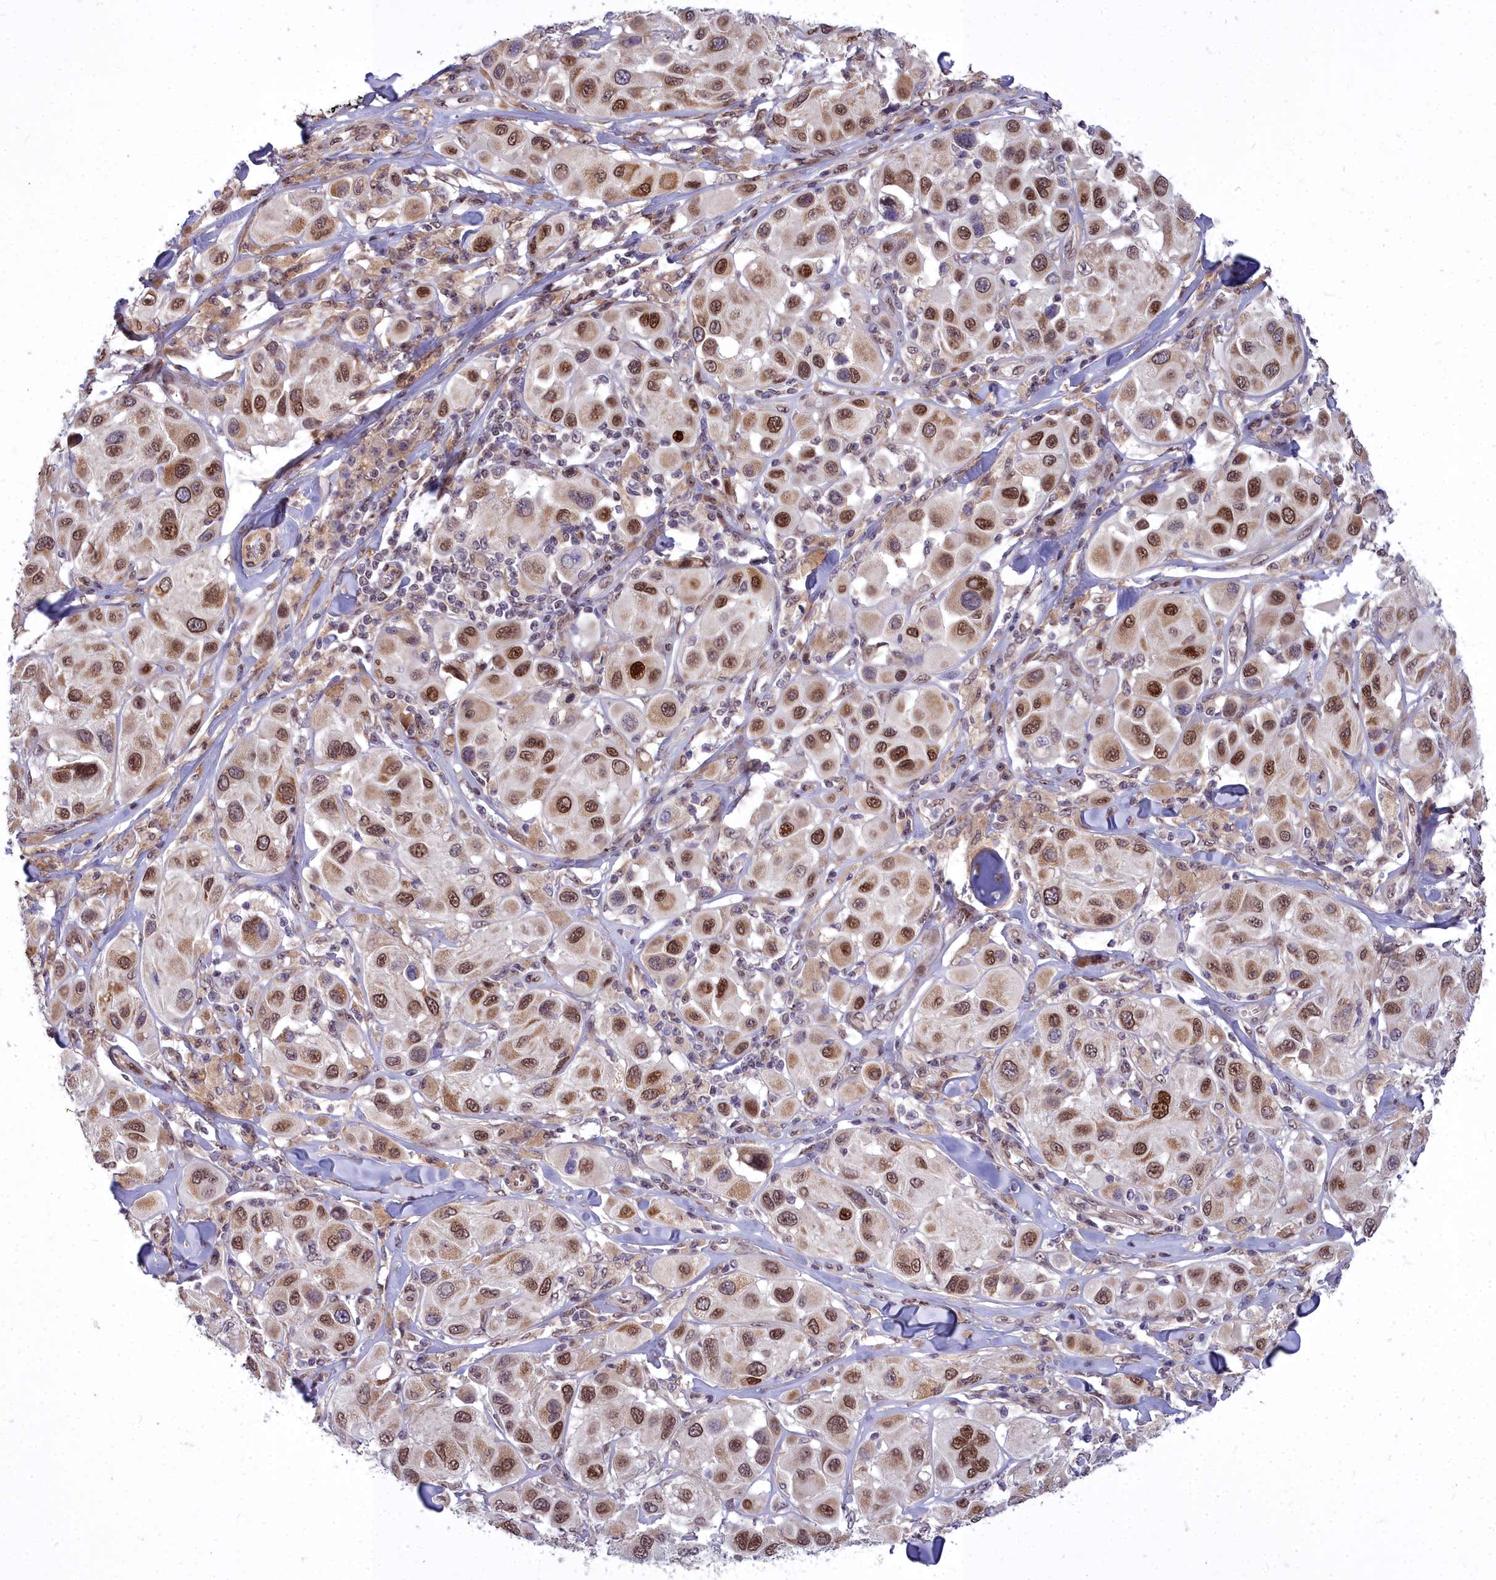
{"staining": {"intensity": "moderate", "quantity": ">75%", "location": "nuclear"}, "tissue": "melanoma", "cell_type": "Tumor cells", "image_type": "cancer", "snomed": [{"axis": "morphology", "description": "Malignant melanoma, Metastatic site"}, {"axis": "topography", "description": "Skin"}], "caption": "Protein staining of melanoma tissue shows moderate nuclear positivity in approximately >75% of tumor cells. The protein is shown in brown color, while the nuclei are stained blue.", "gene": "ABCB8", "patient": {"sex": "male", "age": 41}}